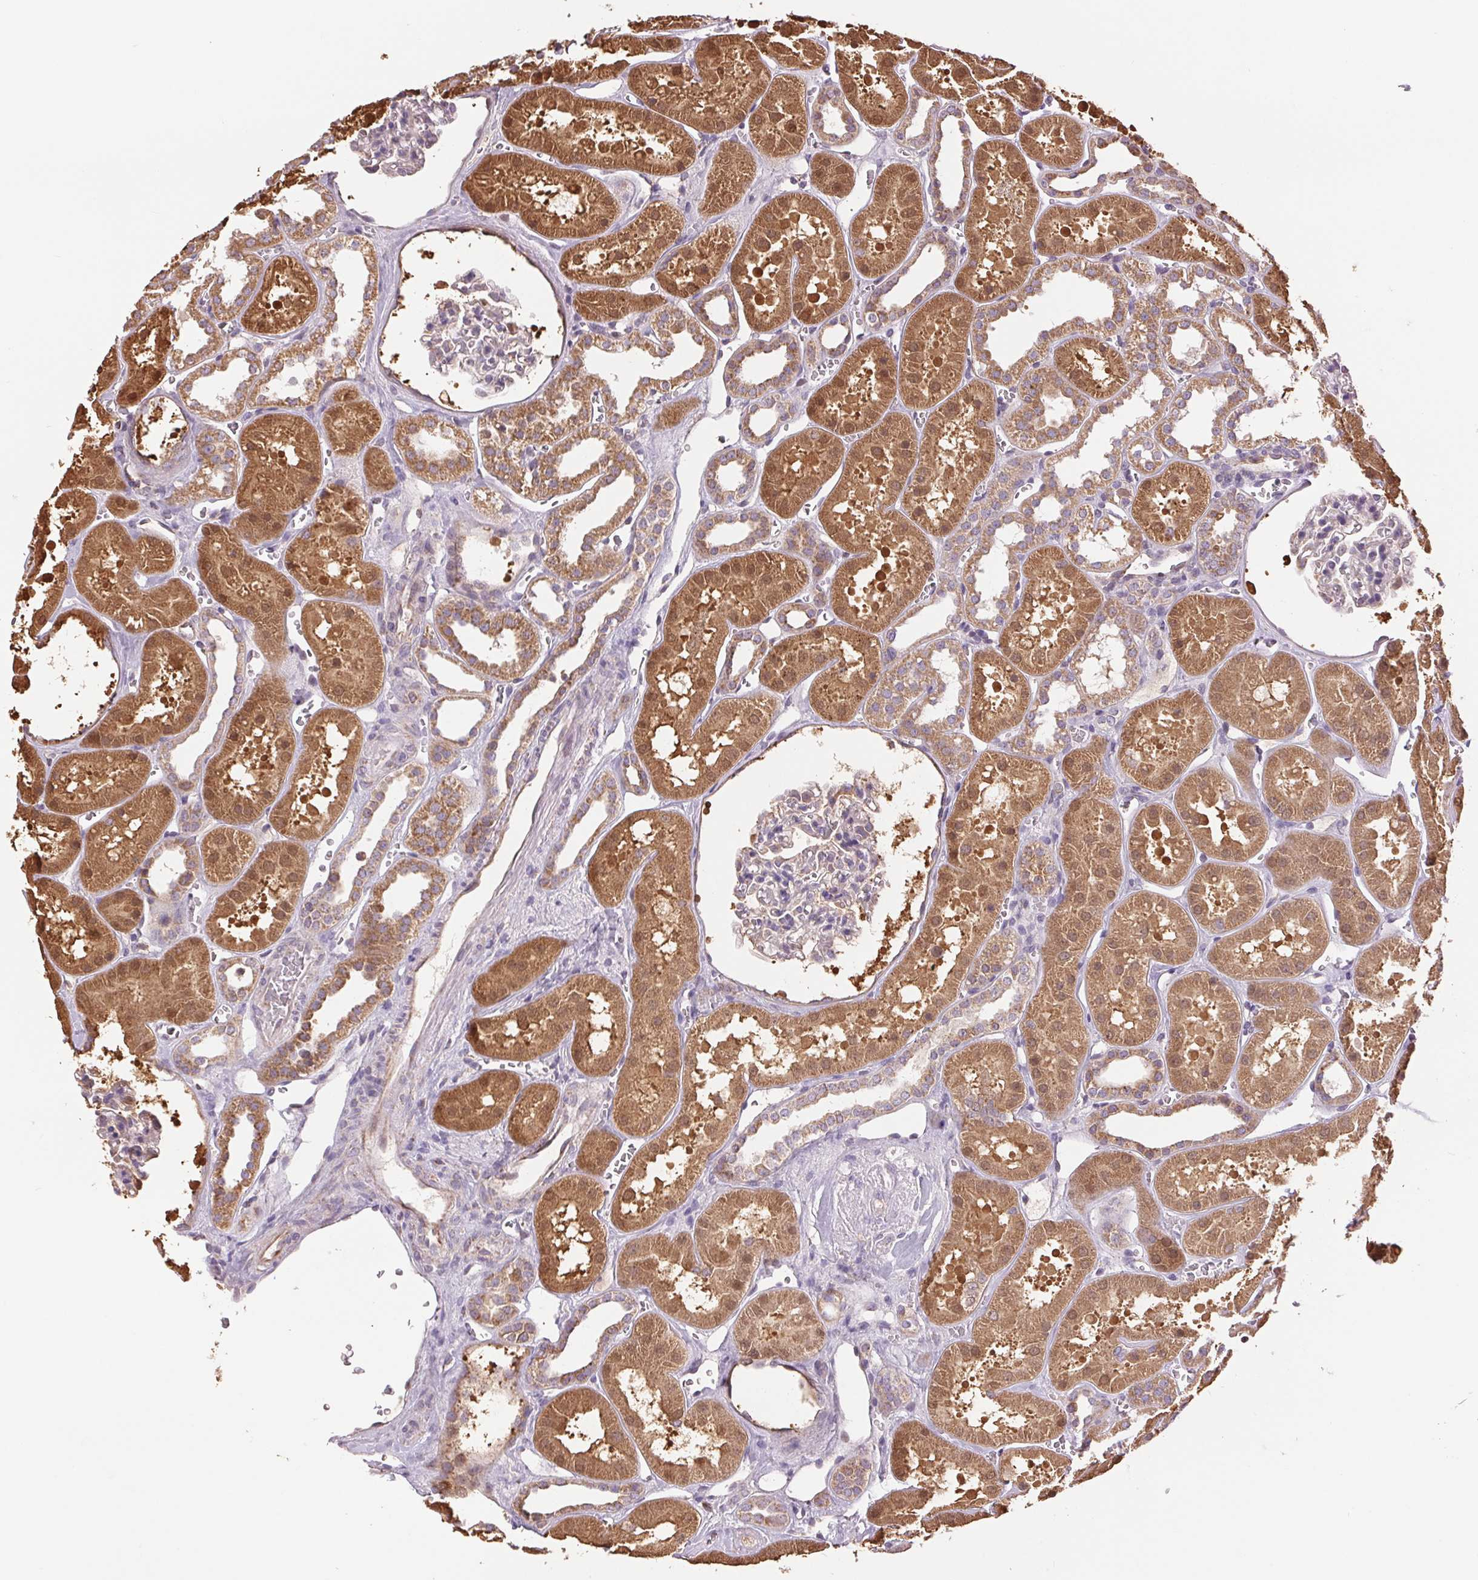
{"staining": {"intensity": "weak", "quantity": "<25%", "location": "cytoplasmic/membranous"}, "tissue": "kidney", "cell_type": "Cells in glomeruli", "image_type": "normal", "snomed": [{"axis": "morphology", "description": "Normal tissue, NOS"}, {"axis": "topography", "description": "Kidney"}], "caption": "Cells in glomeruli show no significant protein staining in benign kidney. Nuclei are stained in blue.", "gene": "DGUOK", "patient": {"sex": "female", "age": 41}}